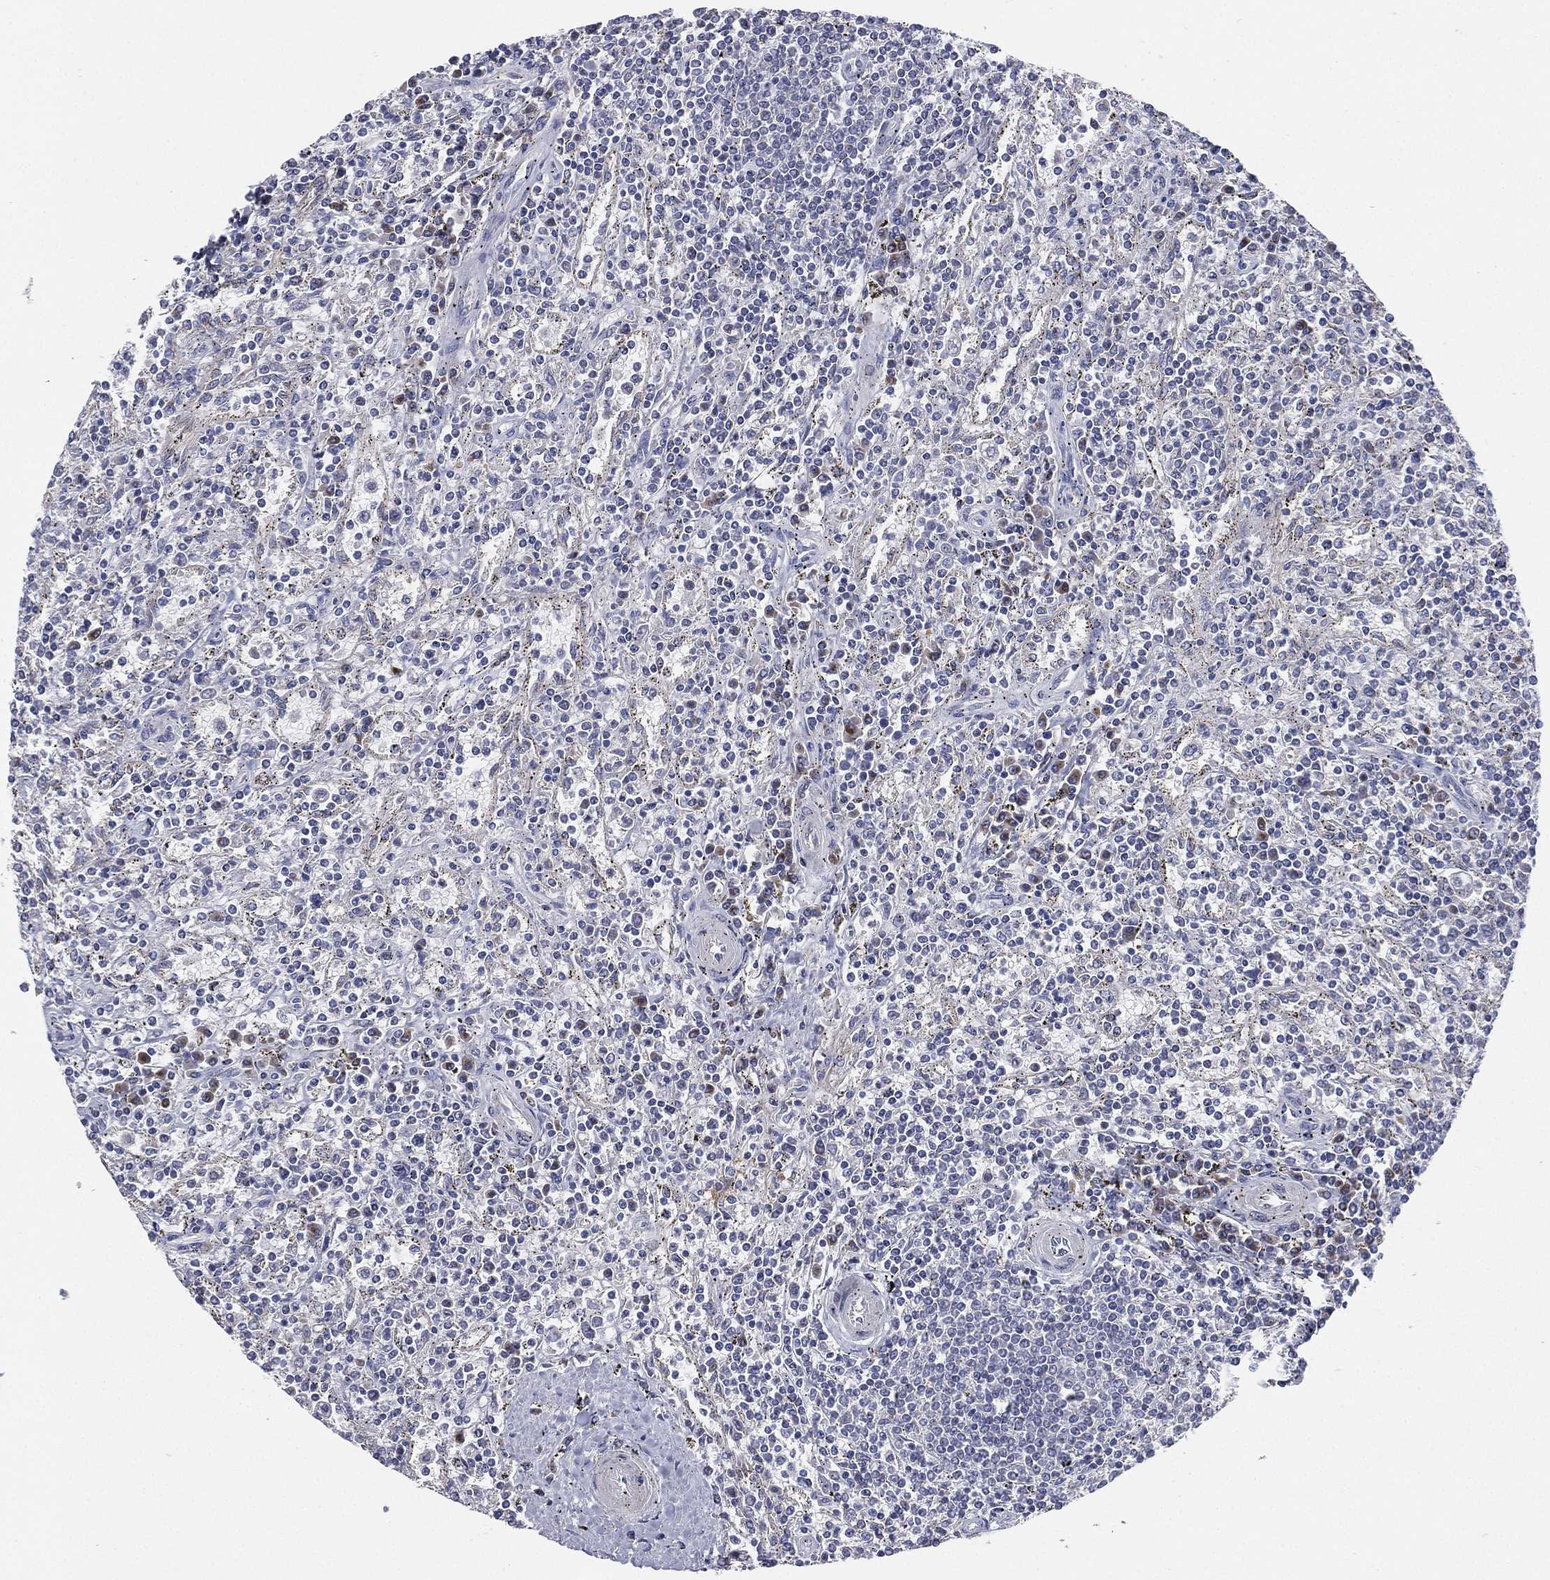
{"staining": {"intensity": "negative", "quantity": "none", "location": "none"}, "tissue": "lymphoma", "cell_type": "Tumor cells", "image_type": "cancer", "snomed": [{"axis": "morphology", "description": "Malignant lymphoma, non-Hodgkin's type, Low grade"}, {"axis": "topography", "description": "Spleen"}], "caption": "Immunohistochemistry (IHC) histopathology image of neoplastic tissue: malignant lymphoma, non-Hodgkin's type (low-grade) stained with DAB displays no significant protein expression in tumor cells.", "gene": "ATP8A2", "patient": {"sex": "male", "age": 62}}